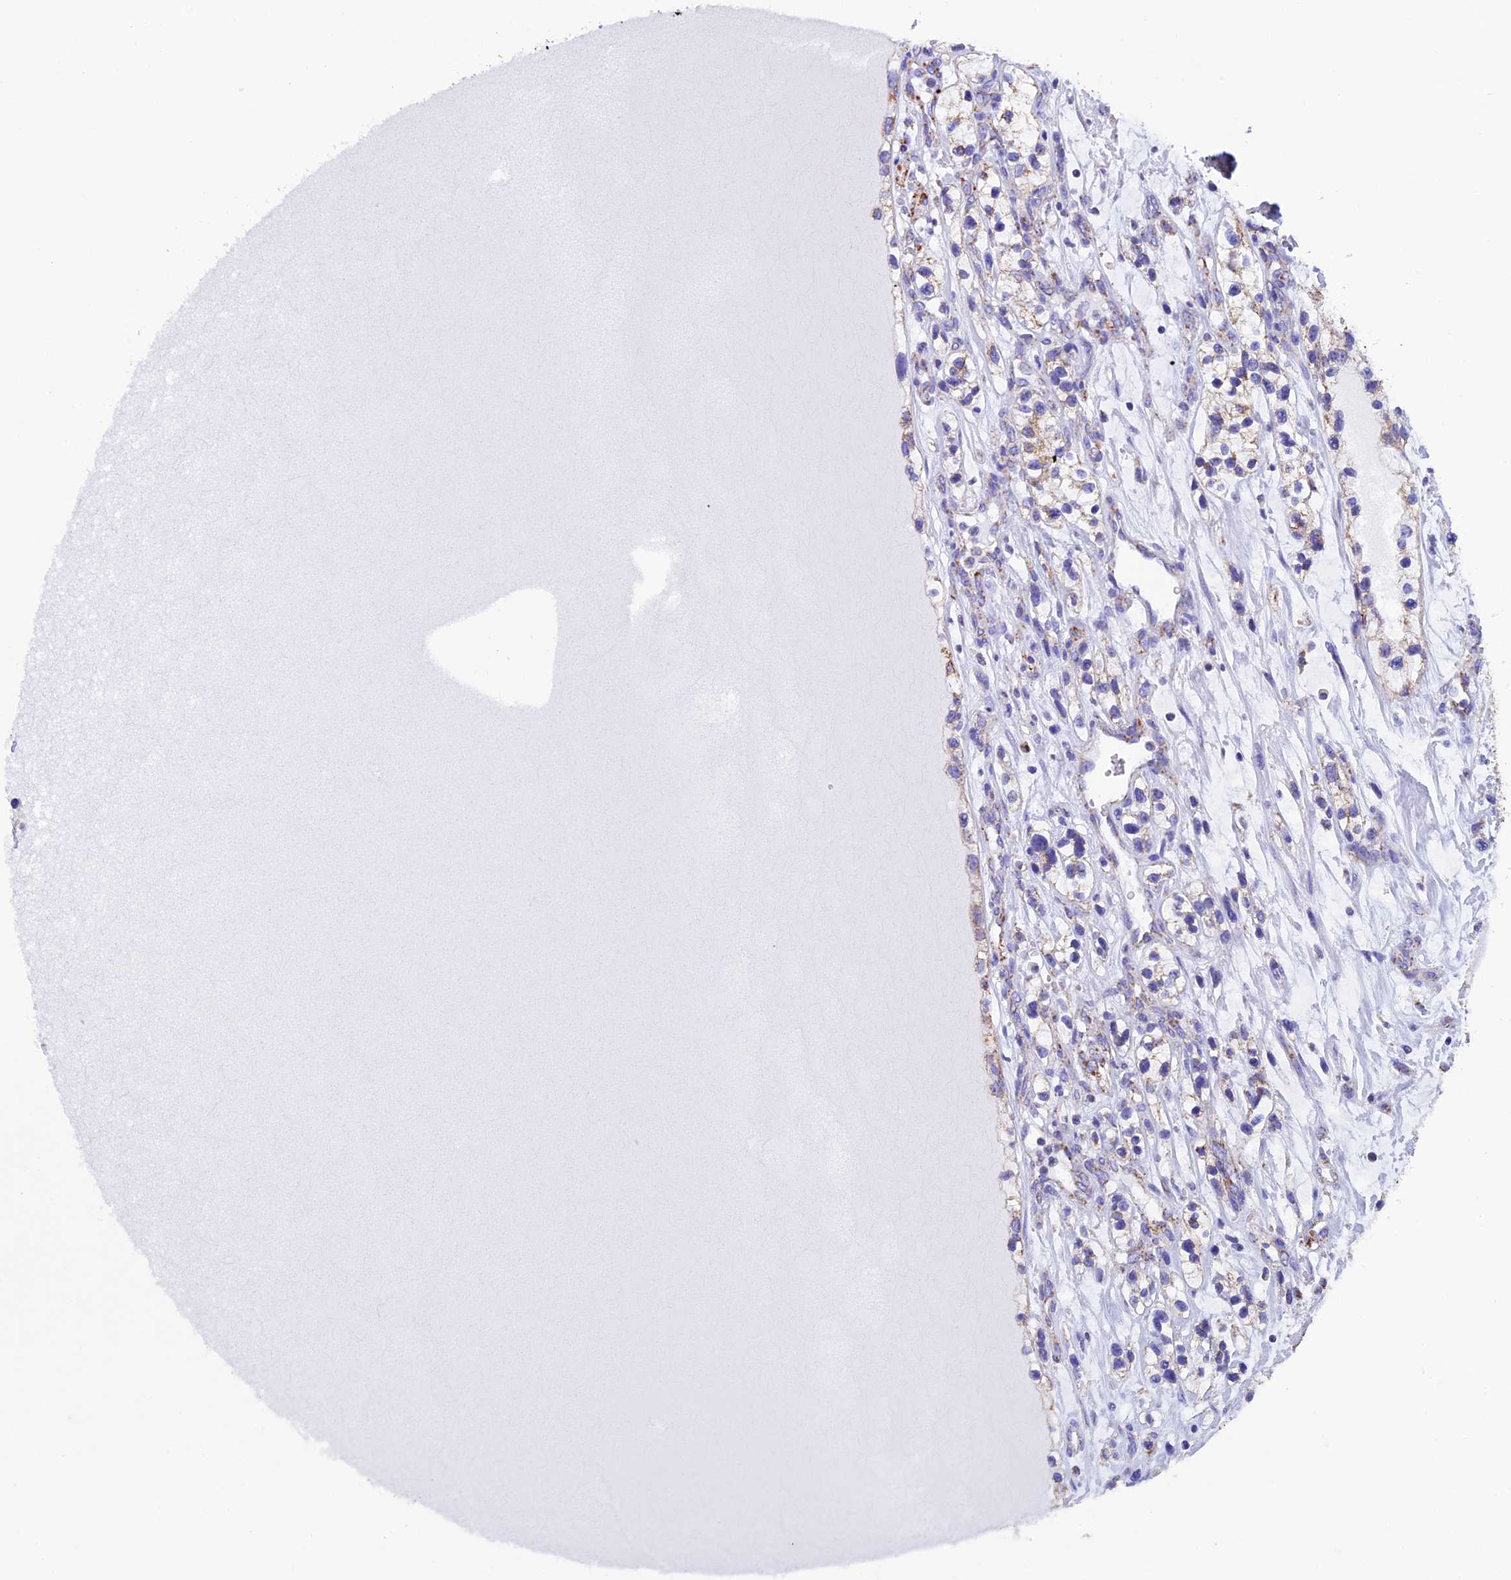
{"staining": {"intensity": "moderate", "quantity": "<25%", "location": "cytoplasmic/membranous"}, "tissue": "renal cancer", "cell_type": "Tumor cells", "image_type": "cancer", "snomed": [{"axis": "morphology", "description": "Adenocarcinoma, NOS"}, {"axis": "topography", "description": "Kidney"}], "caption": "Brown immunohistochemical staining in adenocarcinoma (renal) exhibits moderate cytoplasmic/membranous positivity in about <25% of tumor cells. (DAB (3,3'-diaminobenzidine) = brown stain, brightfield microscopy at high magnification).", "gene": "SLC8B1", "patient": {"sex": "female", "age": 57}}